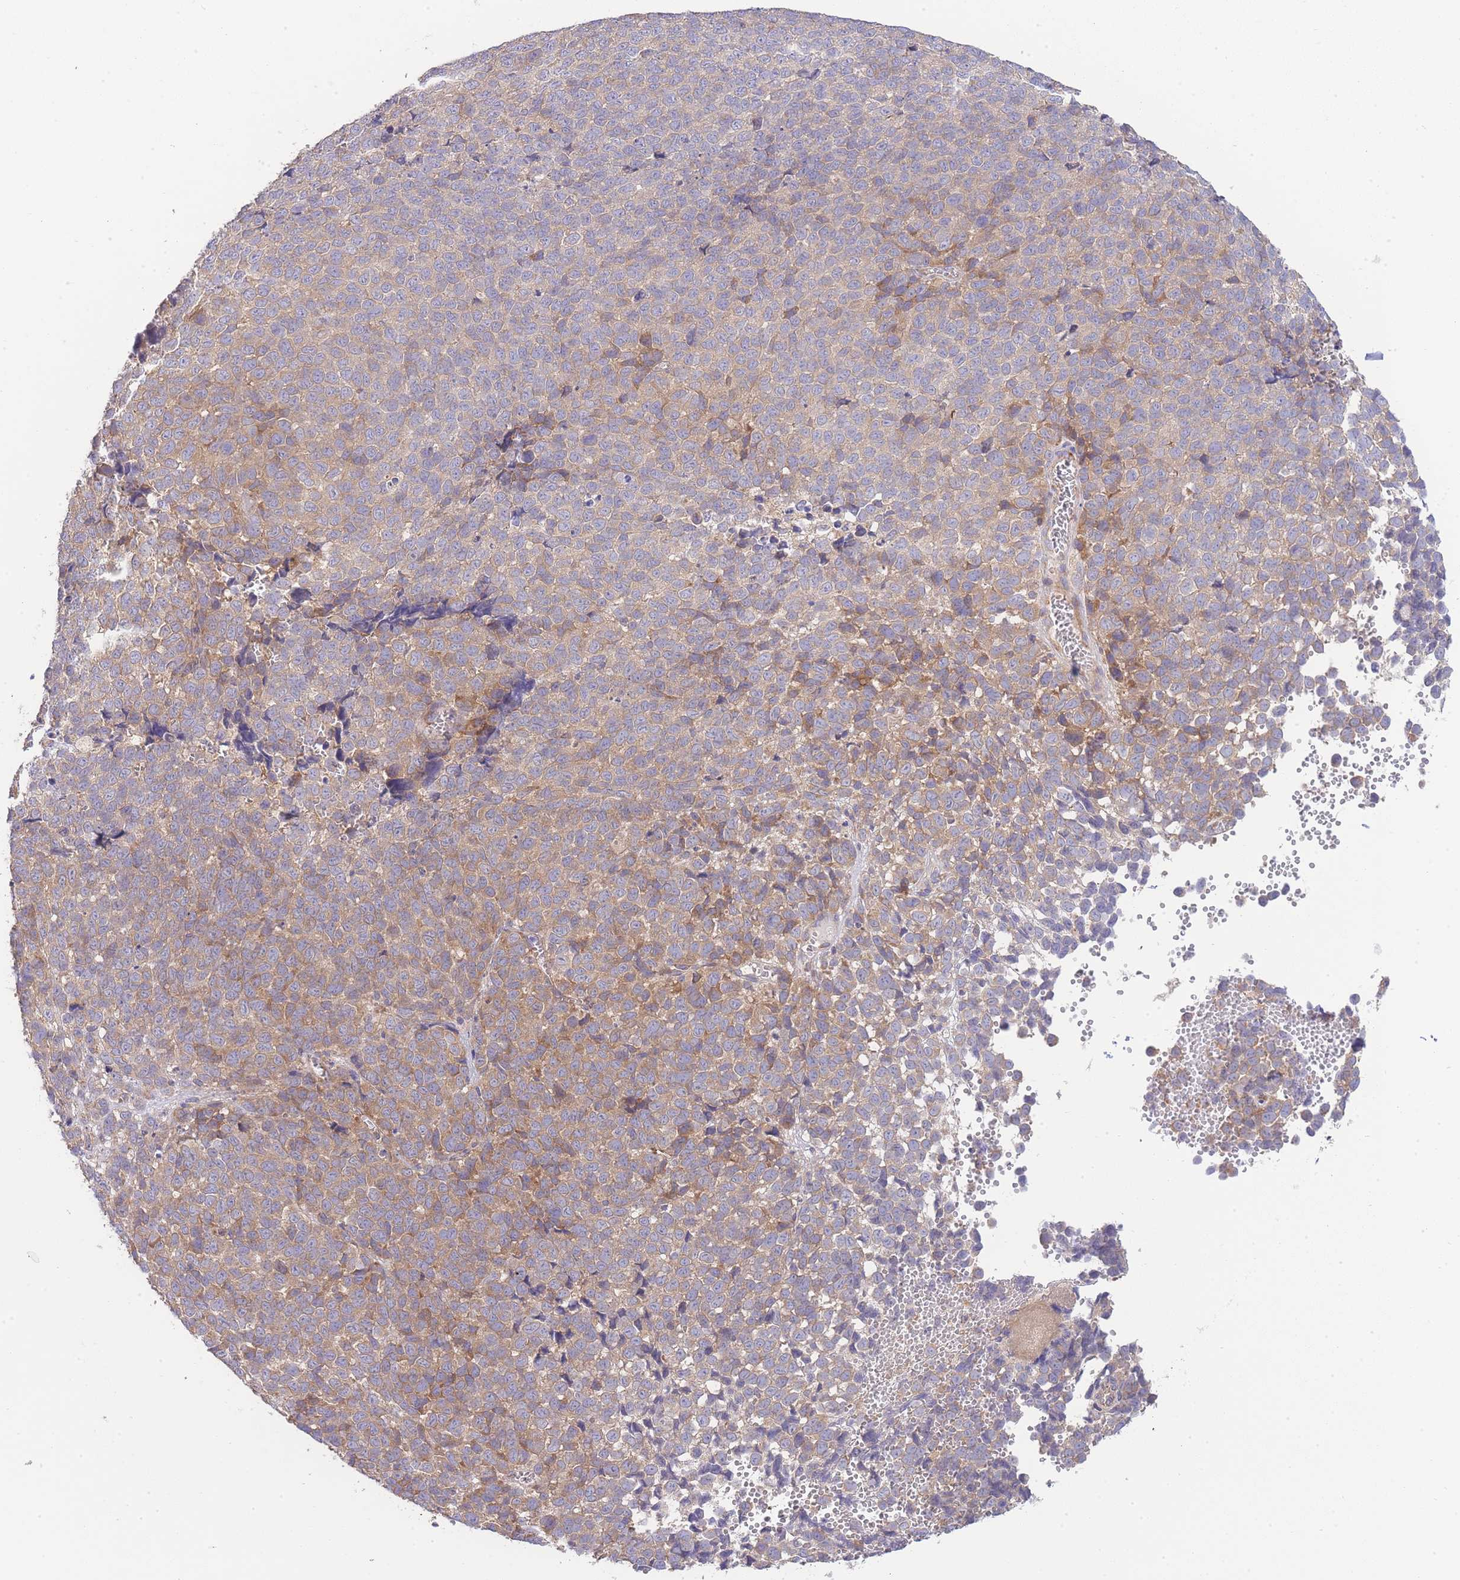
{"staining": {"intensity": "moderate", "quantity": ">75%", "location": "cytoplasmic/membranous"}, "tissue": "melanoma", "cell_type": "Tumor cells", "image_type": "cancer", "snomed": [{"axis": "morphology", "description": "Malignant melanoma, NOS"}, {"axis": "topography", "description": "Nose, NOS"}], "caption": "Protein expression analysis of malignant melanoma reveals moderate cytoplasmic/membranous staining in approximately >75% of tumor cells. Using DAB (3,3'-diaminobenzidine) (brown) and hematoxylin (blue) stains, captured at high magnification using brightfield microscopy.", "gene": "BEX1", "patient": {"sex": "female", "age": 48}}